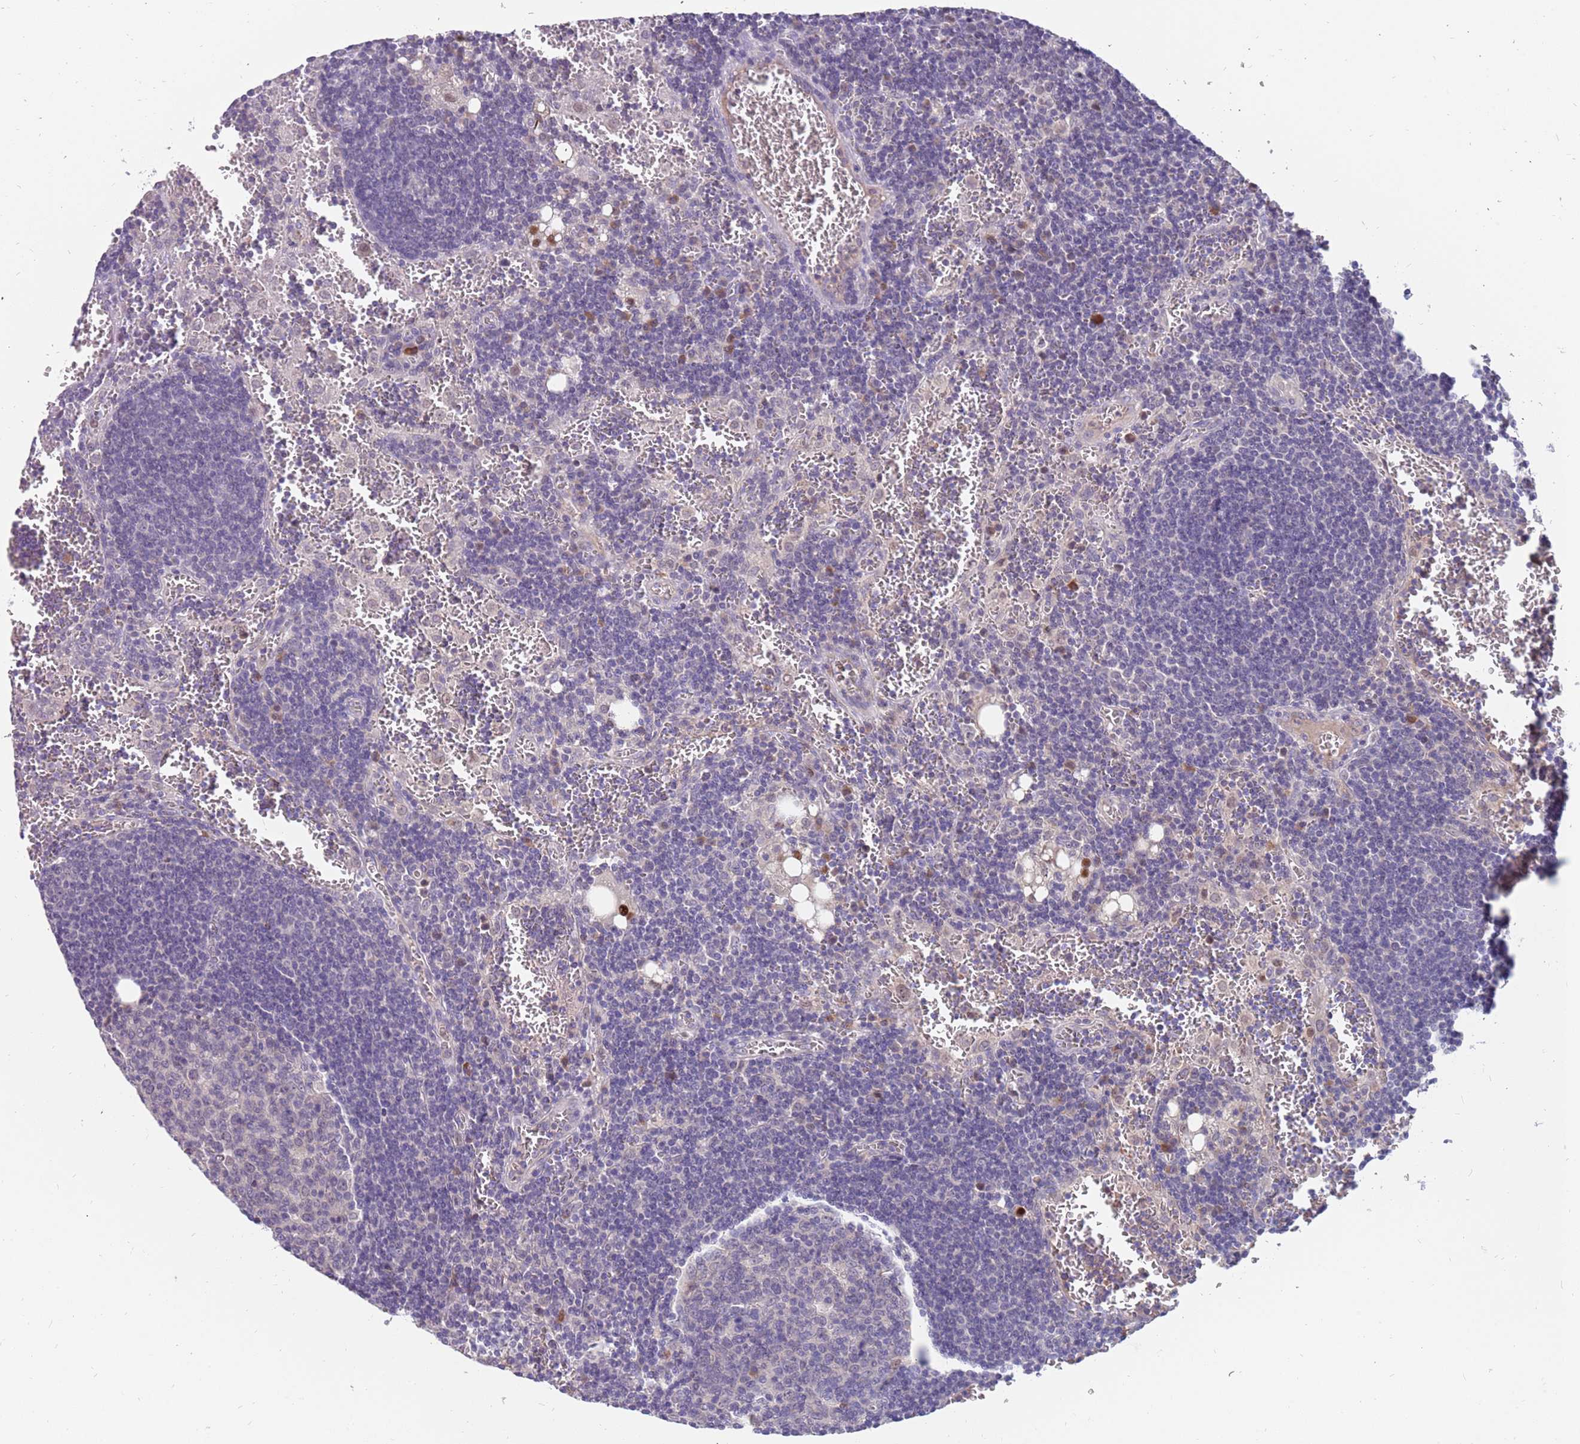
{"staining": {"intensity": "negative", "quantity": "none", "location": "none"}, "tissue": "lymph node", "cell_type": "Germinal center cells", "image_type": "normal", "snomed": [{"axis": "morphology", "description": "Normal tissue, NOS"}, {"axis": "topography", "description": "Lymph node"}], "caption": "Micrograph shows no protein positivity in germinal center cells of normal lymph node. The staining is performed using DAB (3,3'-diaminobenzidine) brown chromogen with nuclei counter-stained in using hematoxylin.", "gene": "ZNF746", "patient": {"sex": "female", "age": 73}}